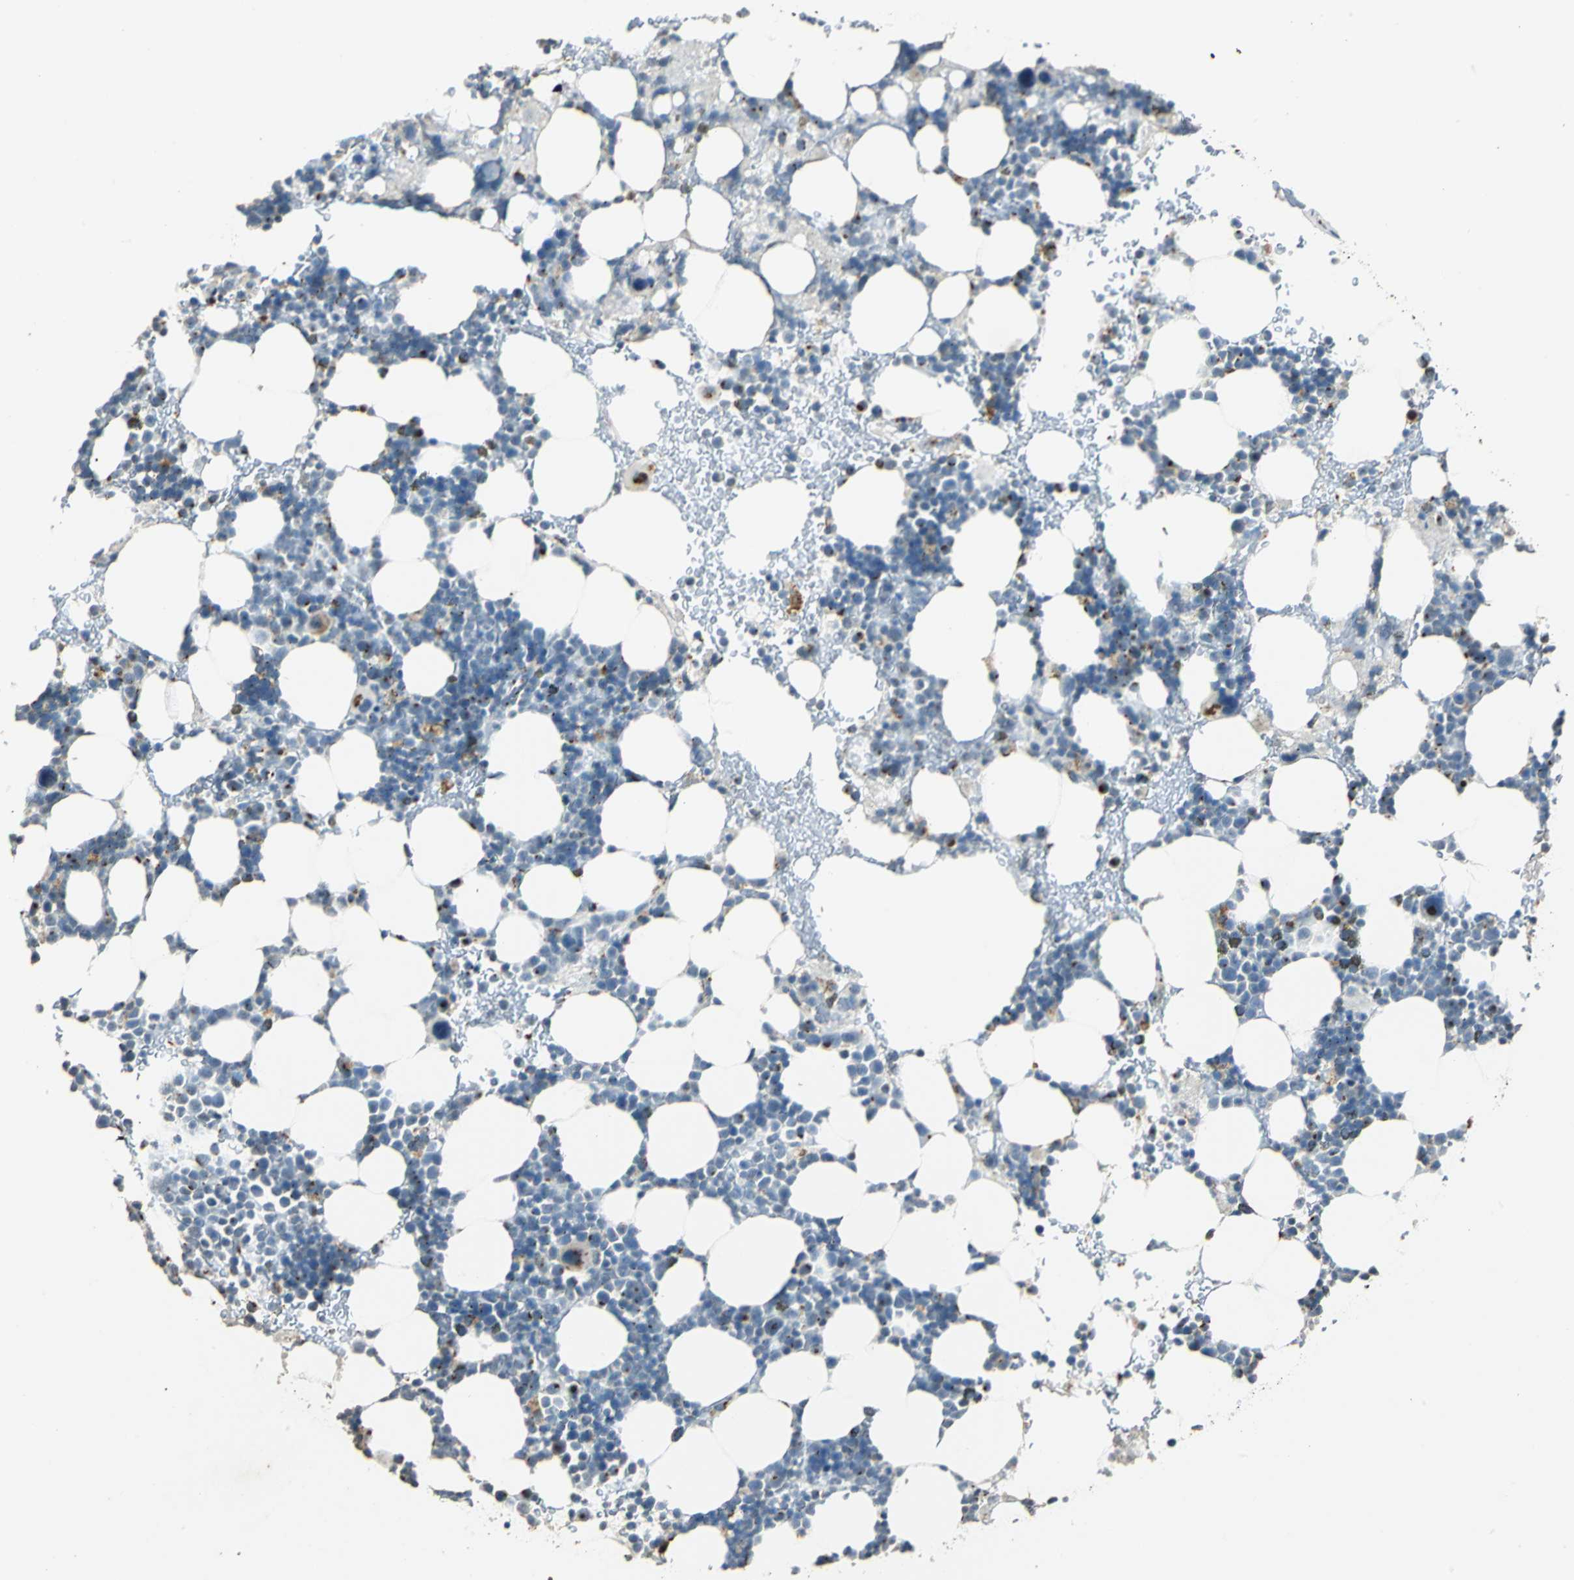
{"staining": {"intensity": "strong", "quantity": "<25%", "location": "cytoplasmic/membranous"}, "tissue": "bone marrow", "cell_type": "Hematopoietic cells", "image_type": "normal", "snomed": [{"axis": "morphology", "description": "Normal tissue, NOS"}, {"axis": "topography", "description": "Bone marrow"}], "caption": "A high-resolution image shows immunohistochemistry (IHC) staining of unremarkable bone marrow, which shows strong cytoplasmic/membranous expression in approximately <25% of hematopoietic cells.", "gene": "TMEM115", "patient": {"sex": "male", "age": 17}}